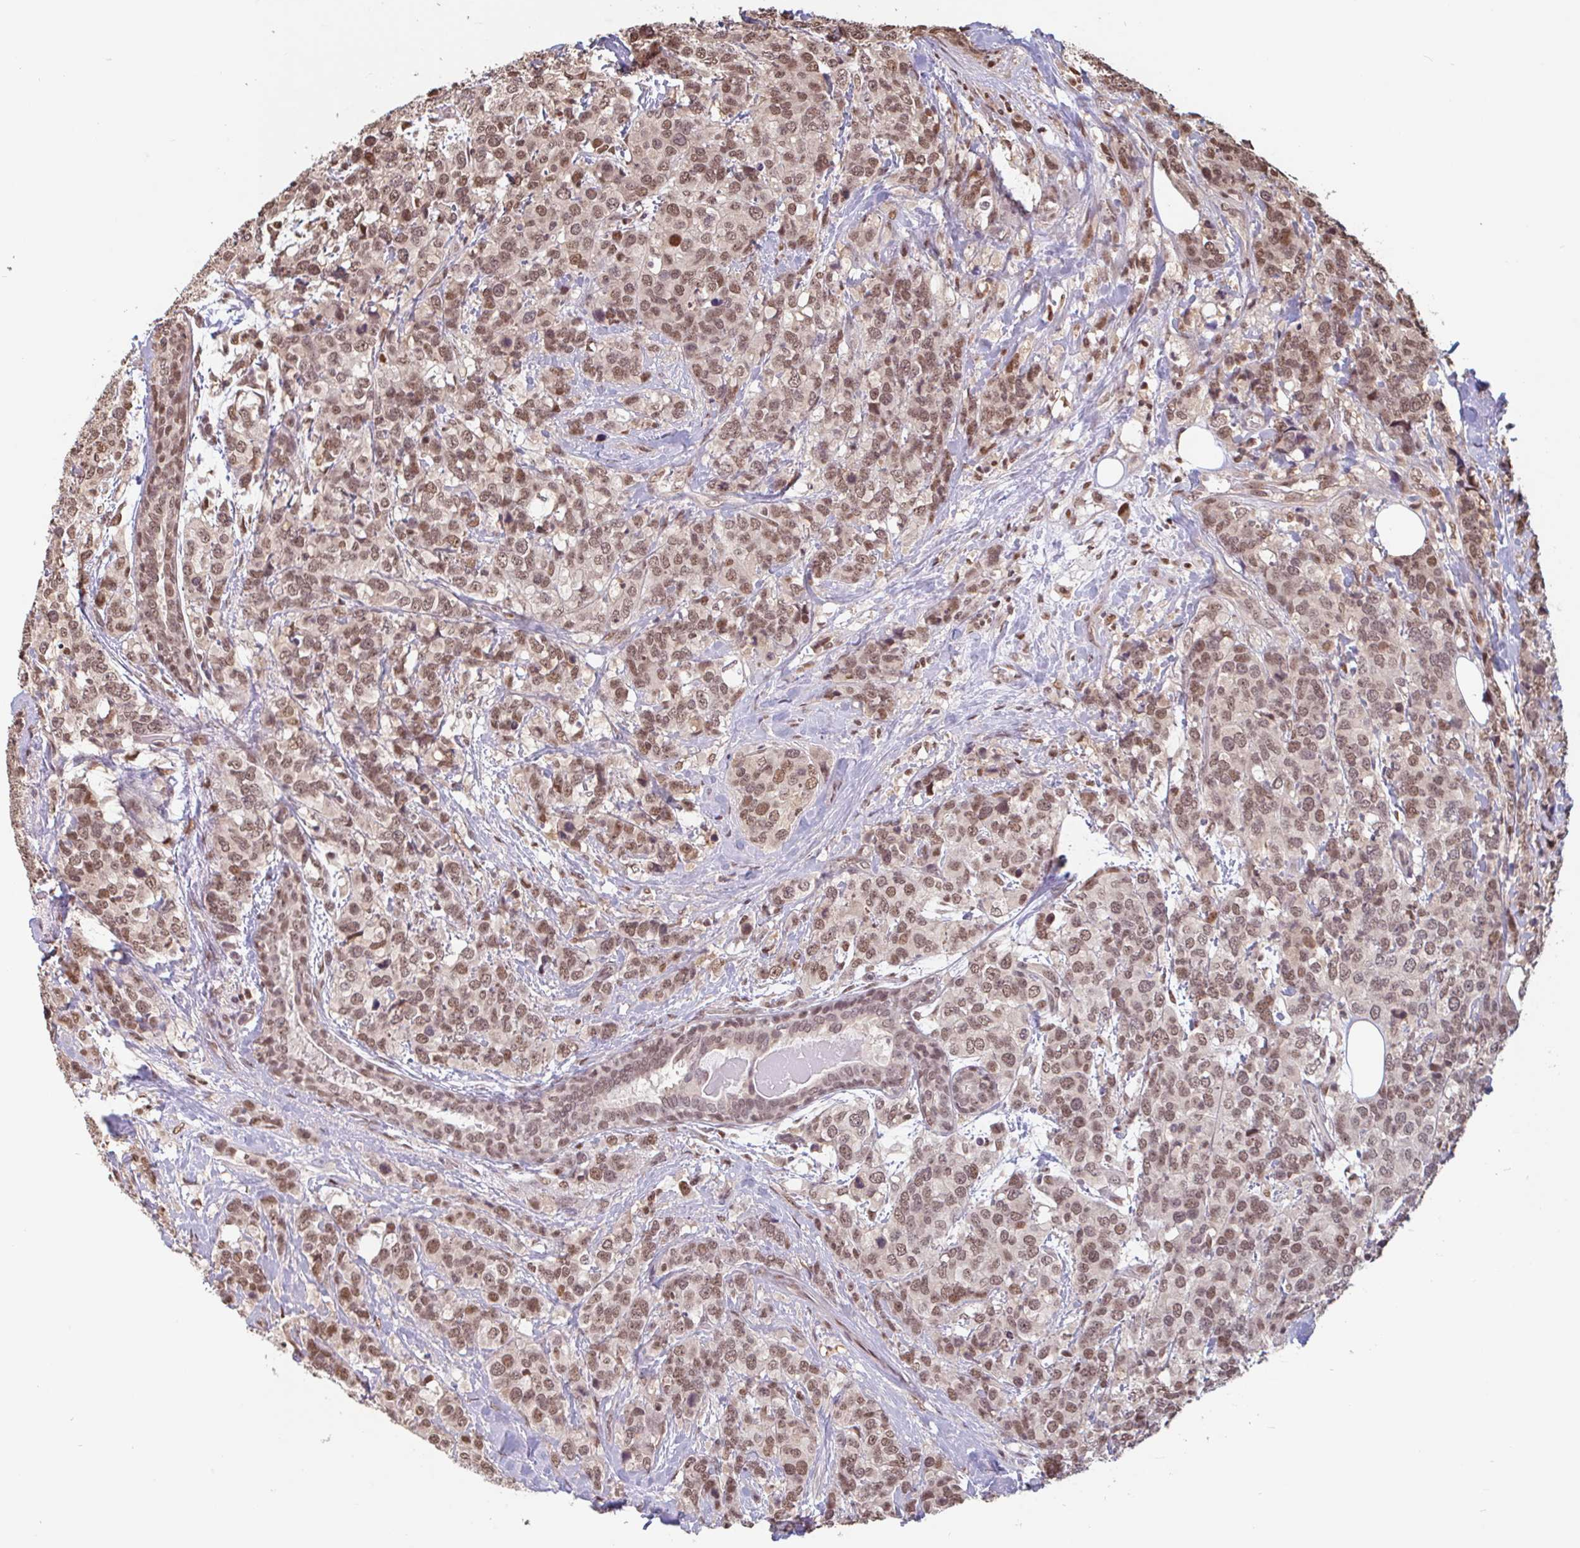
{"staining": {"intensity": "moderate", "quantity": ">75%", "location": "nuclear"}, "tissue": "breast cancer", "cell_type": "Tumor cells", "image_type": "cancer", "snomed": [{"axis": "morphology", "description": "Lobular carcinoma"}, {"axis": "topography", "description": "Breast"}], "caption": "Tumor cells exhibit medium levels of moderate nuclear staining in approximately >75% of cells in breast cancer. The staining is performed using DAB (3,3'-diaminobenzidine) brown chromogen to label protein expression. The nuclei are counter-stained blue using hematoxylin.", "gene": "DR1", "patient": {"sex": "female", "age": 59}}